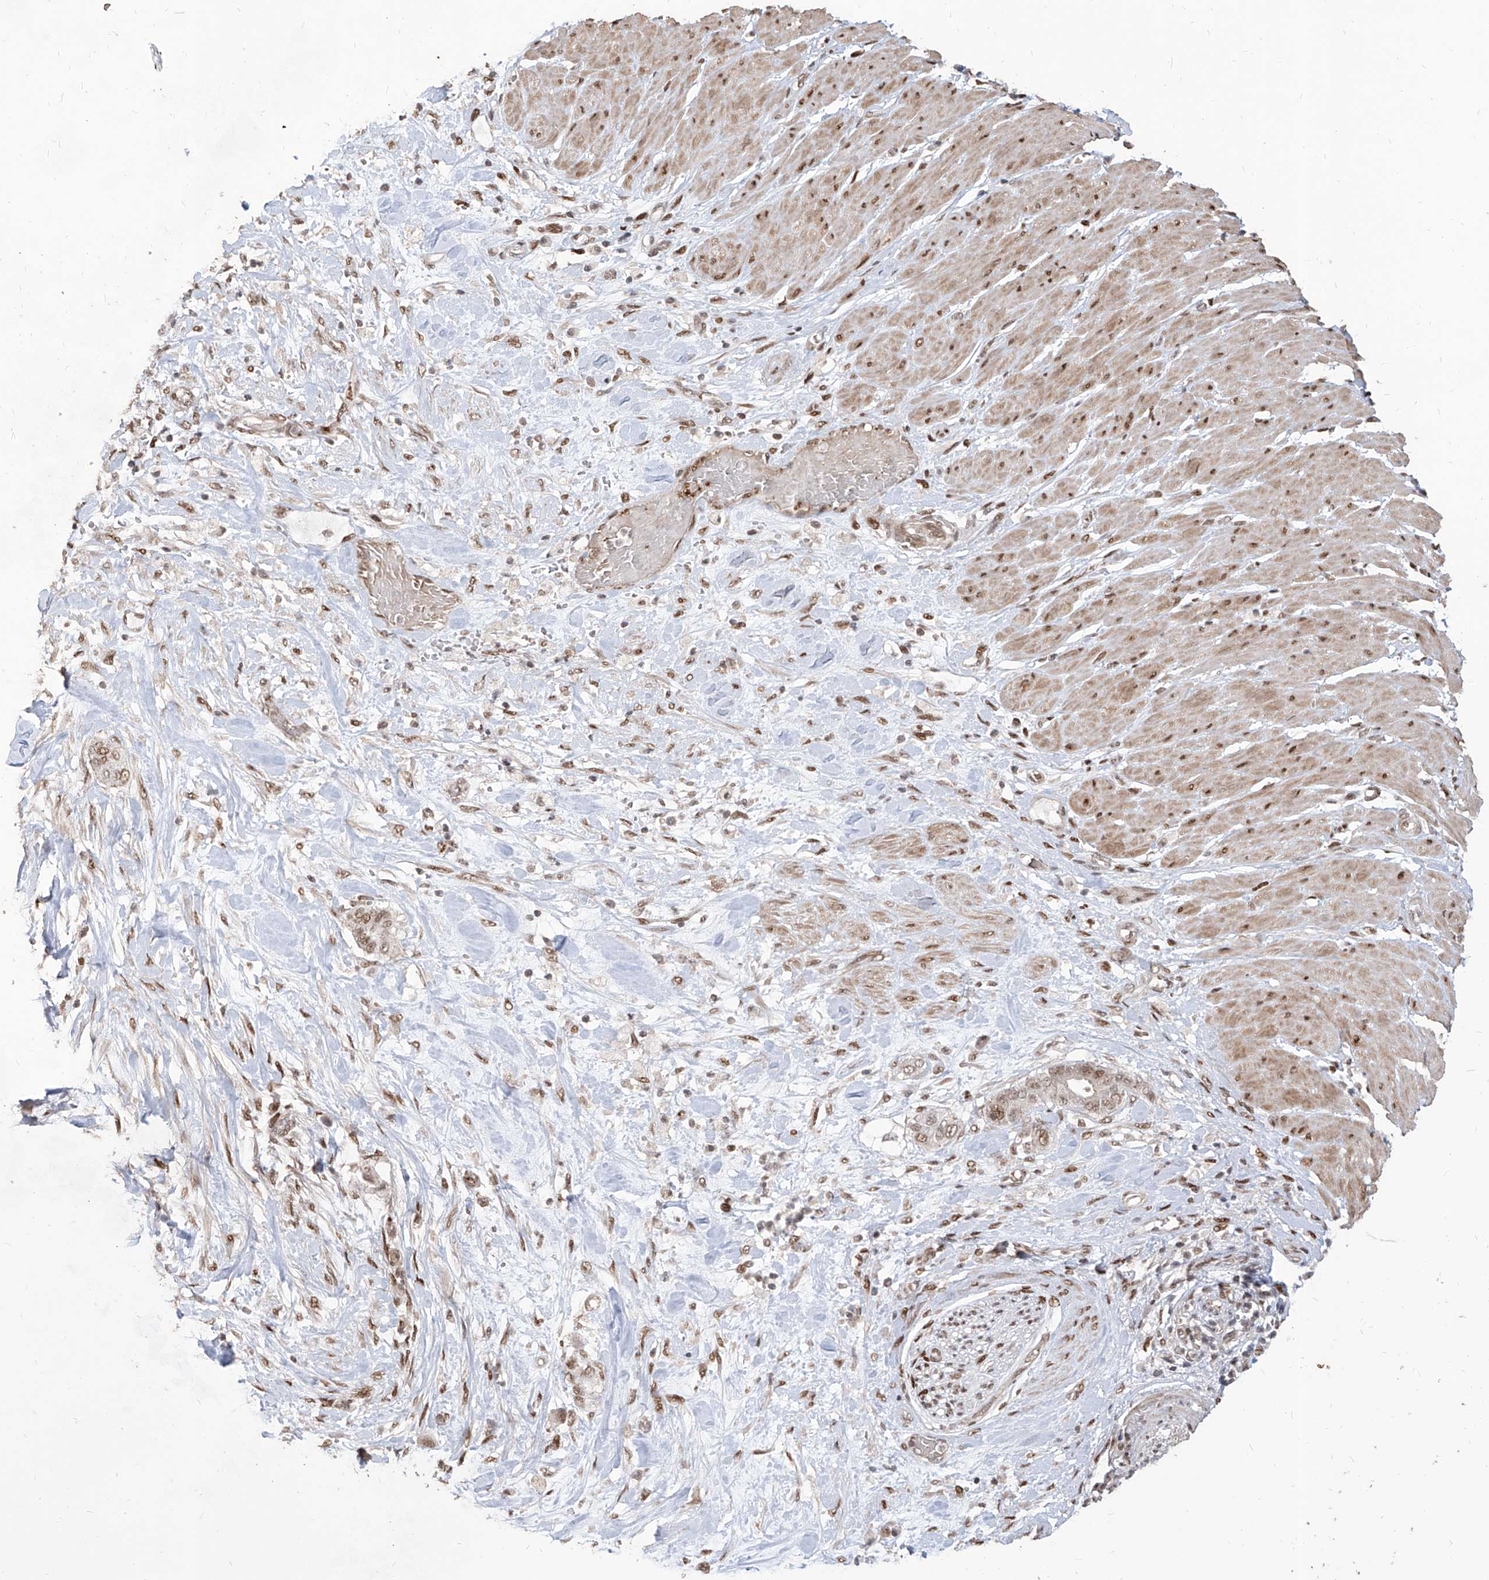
{"staining": {"intensity": "weak", "quantity": ">75%", "location": "nuclear"}, "tissue": "pancreatic cancer", "cell_type": "Tumor cells", "image_type": "cancer", "snomed": [{"axis": "morphology", "description": "Adenocarcinoma, NOS"}, {"axis": "topography", "description": "Pancreas"}], "caption": "This is an image of IHC staining of adenocarcinoma (pancreatic), which shows weak staining in the nuclear of tumor cells.", "gene": "IRF2", "patient": {"sex": "male", "age": 68}}